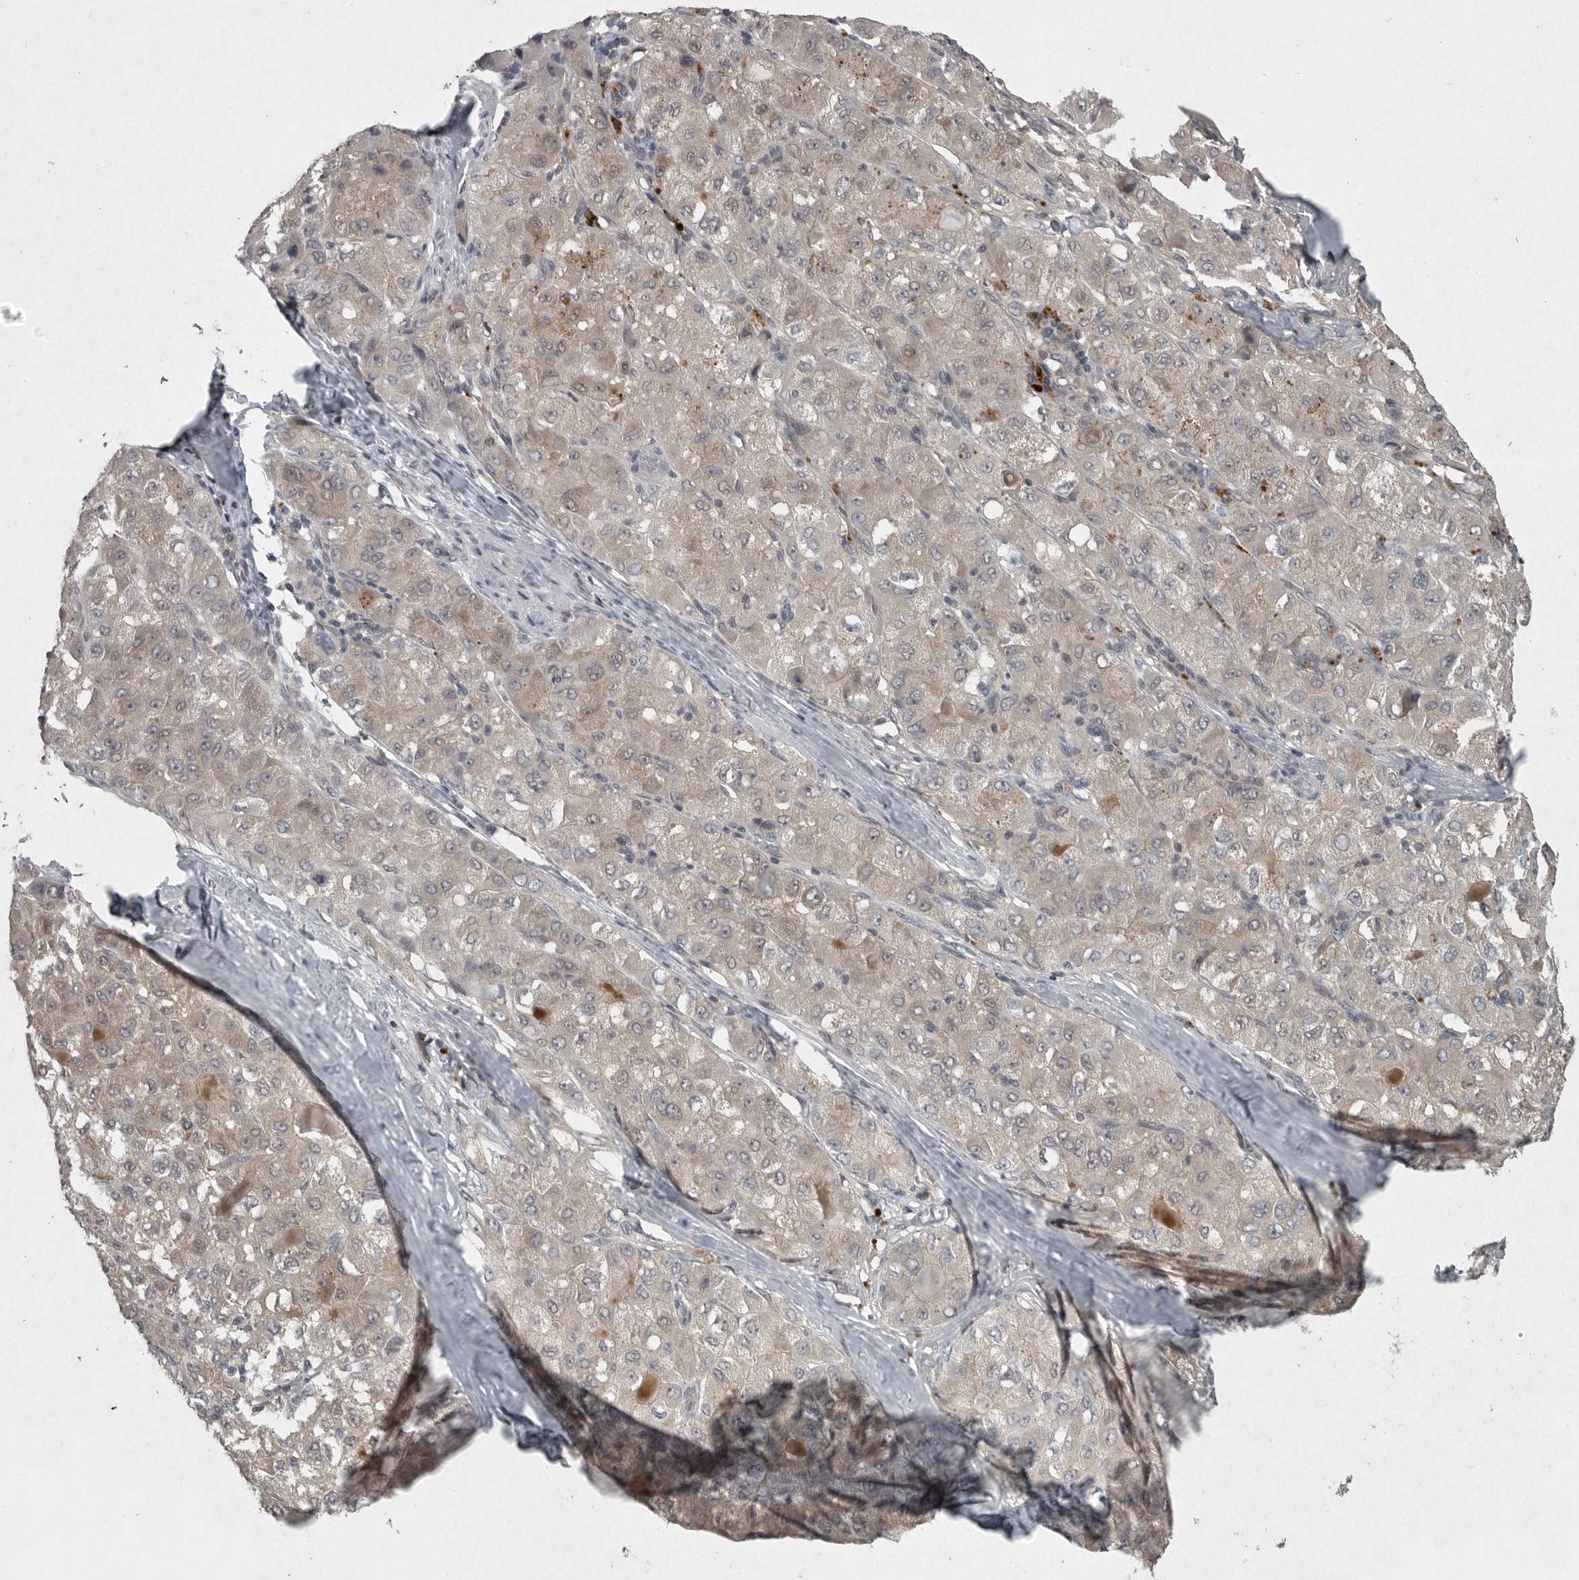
{"staining": {"intensity": "negative", "quantity": "none", "location": "none"}, "tissue": "liver cancer", "cell_type": "Tumor cells", "image_type": "cancer", "snomed": [{"axis": "morphology", "description": "Carcinoma, Hepatocellular, NOS"}, {"axis": "topography", "description": "Liver"}], "caption": "Tumor cells are negative for brown protein staining in liver cancer. (DAB immunohistochemistry (IHC) visualized using brightfield microscopy, high magnification).", "gene": "PHF13", "patient": {"sex": "male", "age": 80}}